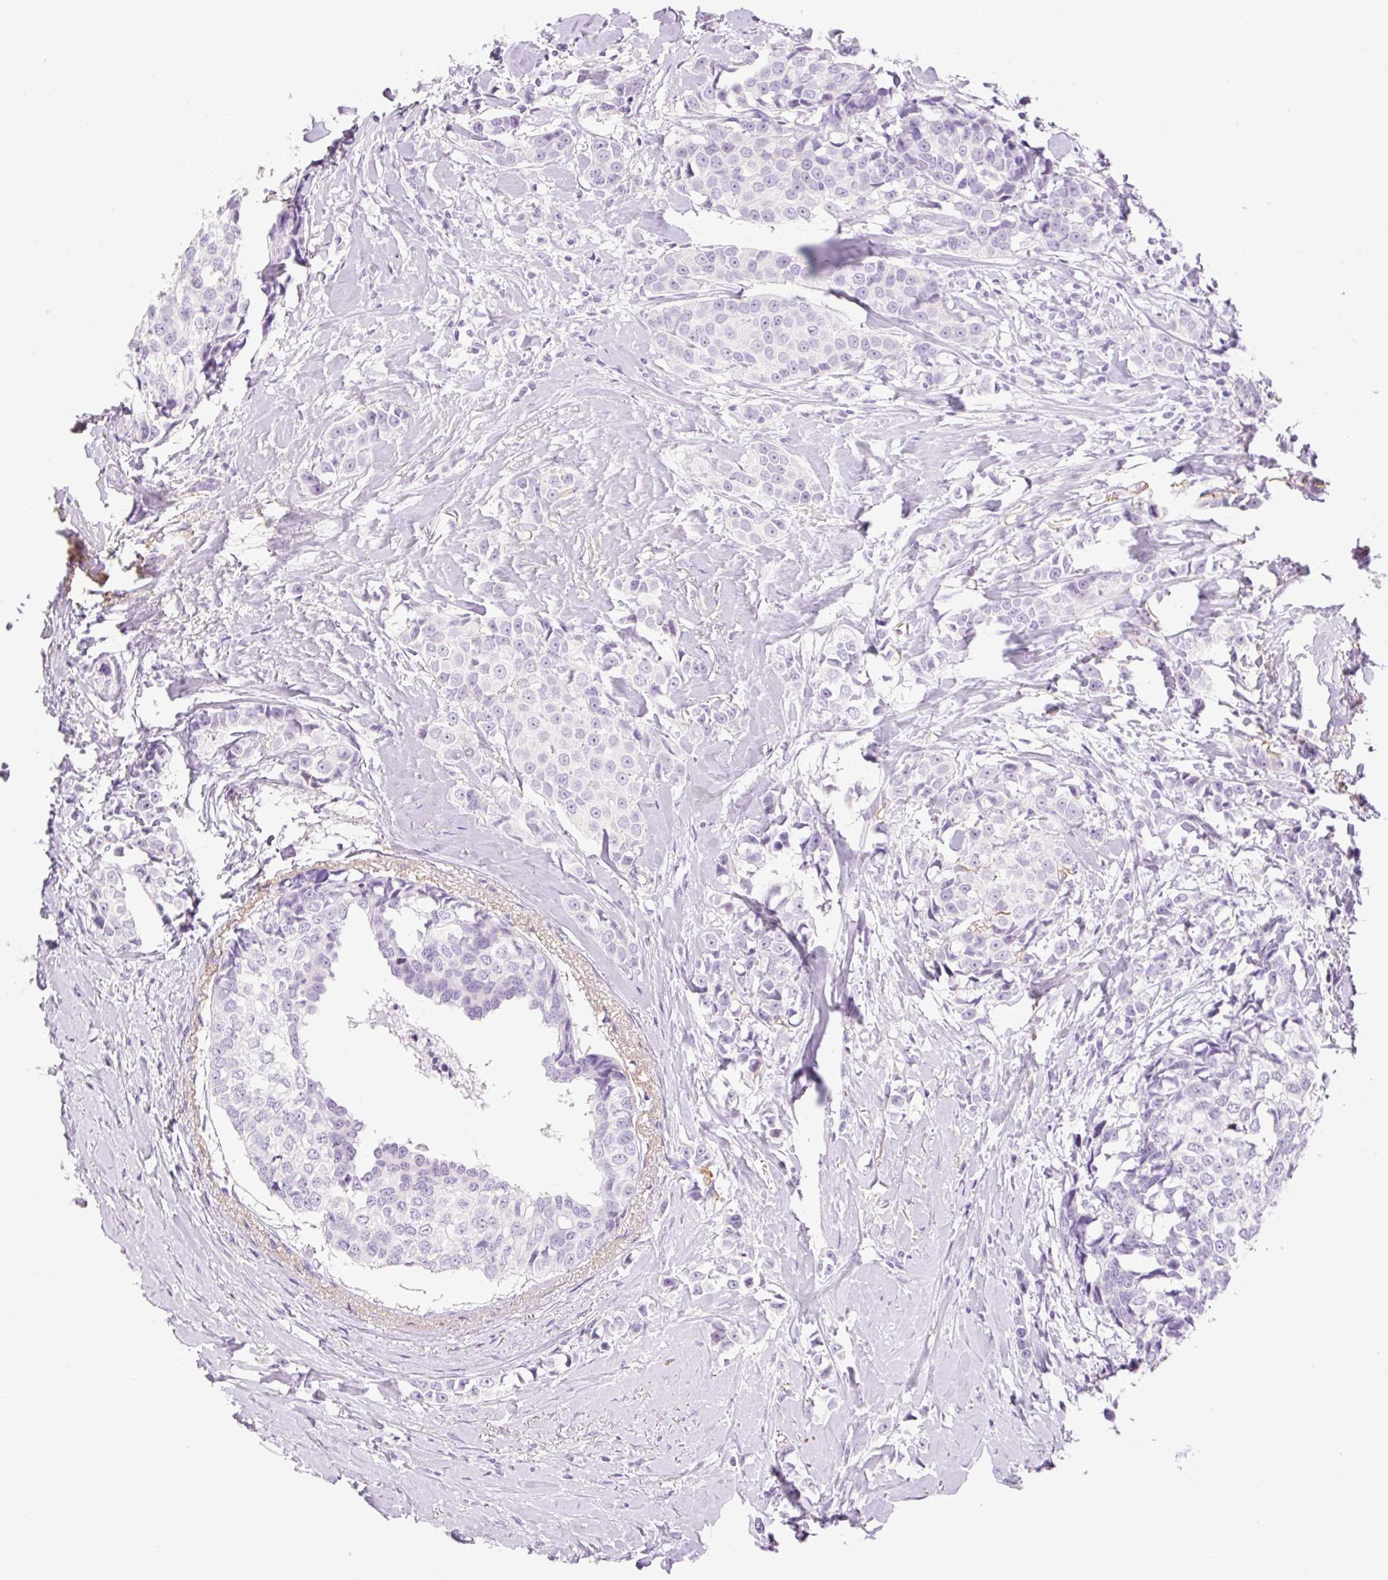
{"staining": {"intensity": "negative", "quantity": "none", "location": "none"}, "tissue": "breast cancer", "cell_type": "Tumor cells", "image_type": "cancer", "snomed": [{"axis": "morphology", "description": "Duct carcinoma"}, {"axis": "topography", "description": "Breast"}], "caption": "There is no significant staining in tumor cells of breast cancer.", "gene": "SP140L", "patient": {"sex": "female", "age": 80}}